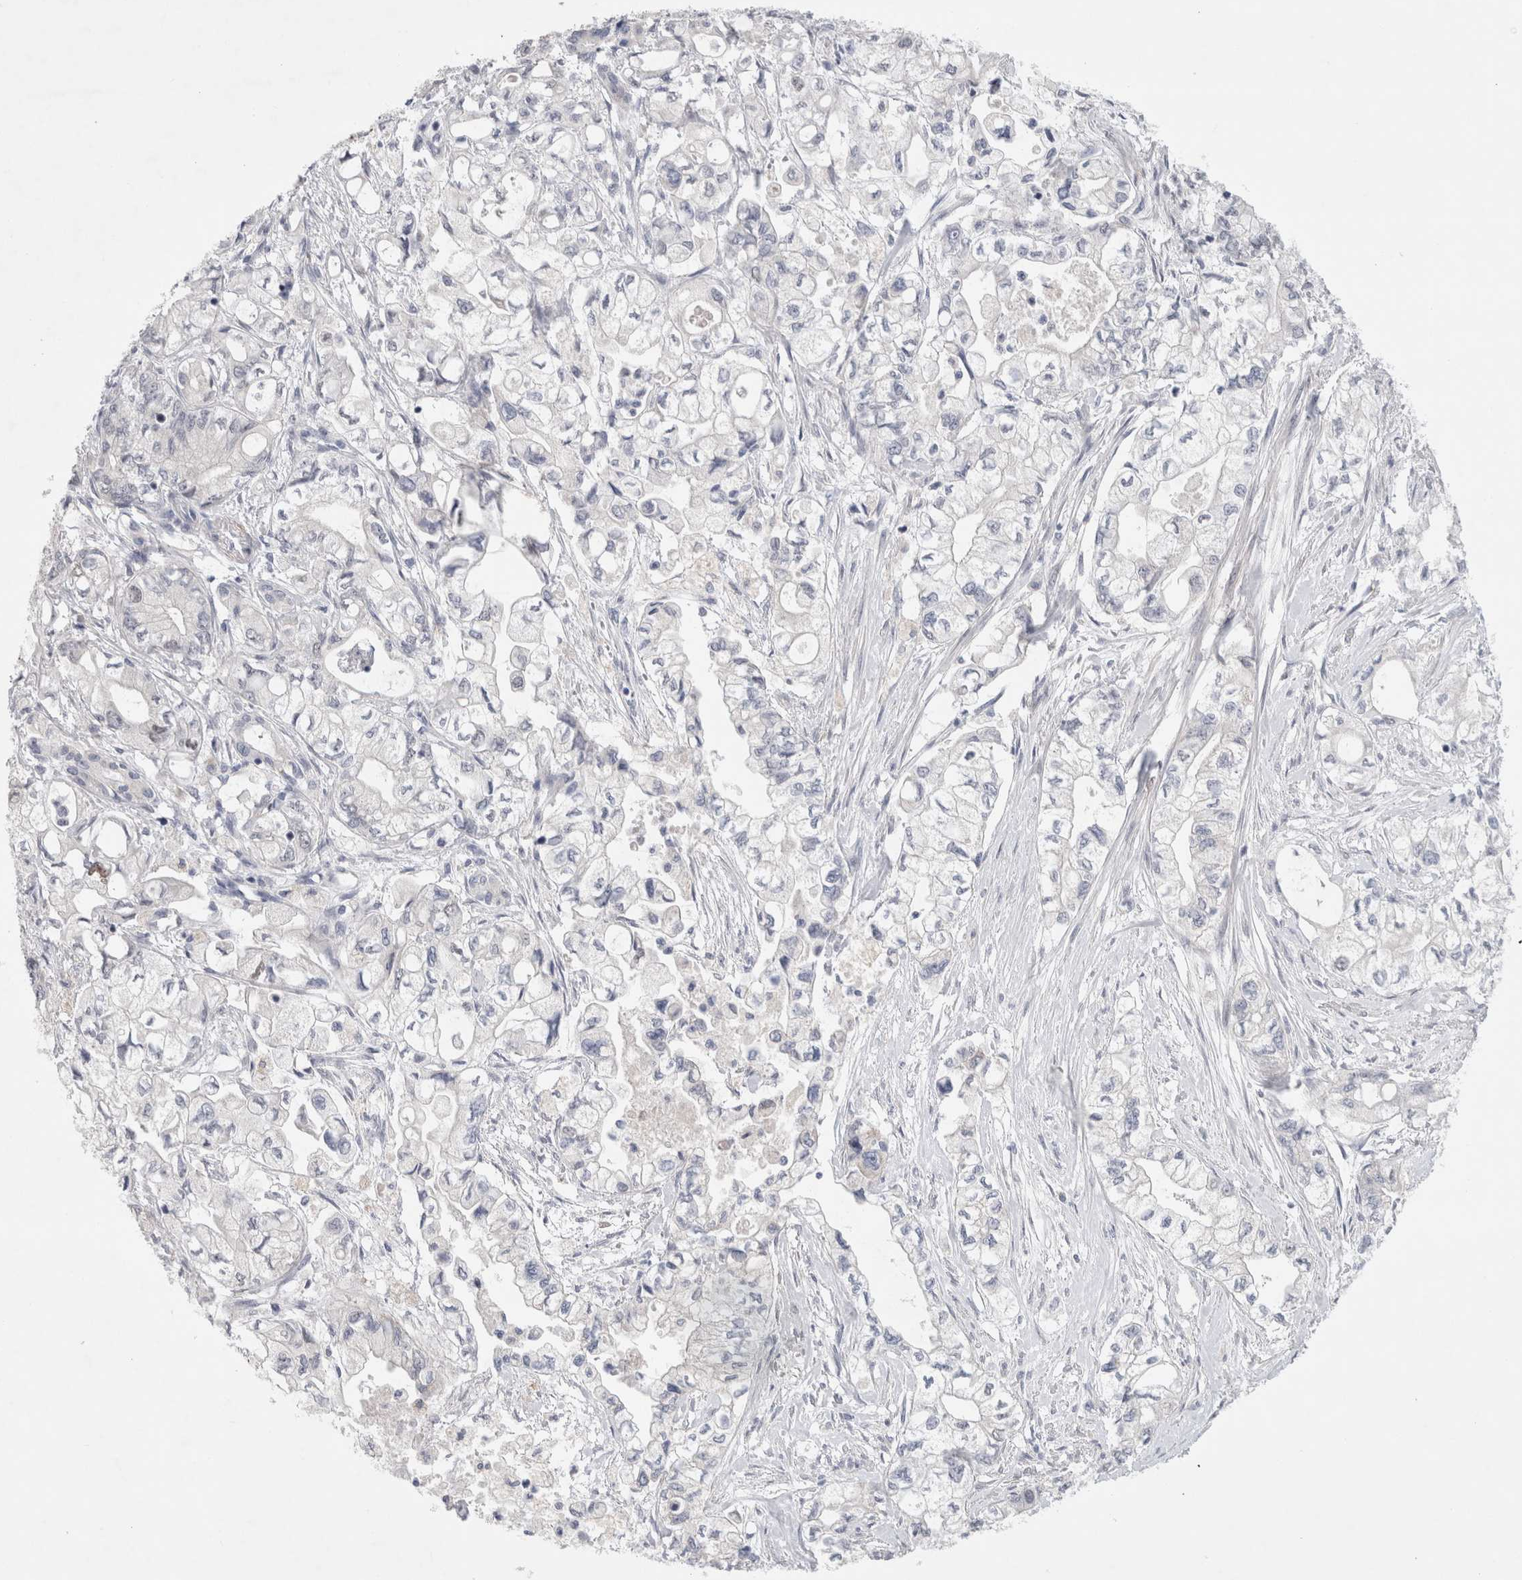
{"staining": {"intensity": "negative", "quantity": "none", "location": "none"}, "tissue": "pancreatic cancer", "cell_type": "Tumor cells", "image_type": "cancer", "snomed": [{"axis": "morphology", "description": "Adenocarcinoma, NOS"}, {"axis": "topography", "description": "Pancreas"}], "caption": "A high-resolution photomicrograph shows immunohistochemistry staining of pancreatic adenocarcinoma, which exhibits no significant expression in tumor cells.", "gene": "KNL1", "patient": {"sex": "male", "age": 79}}